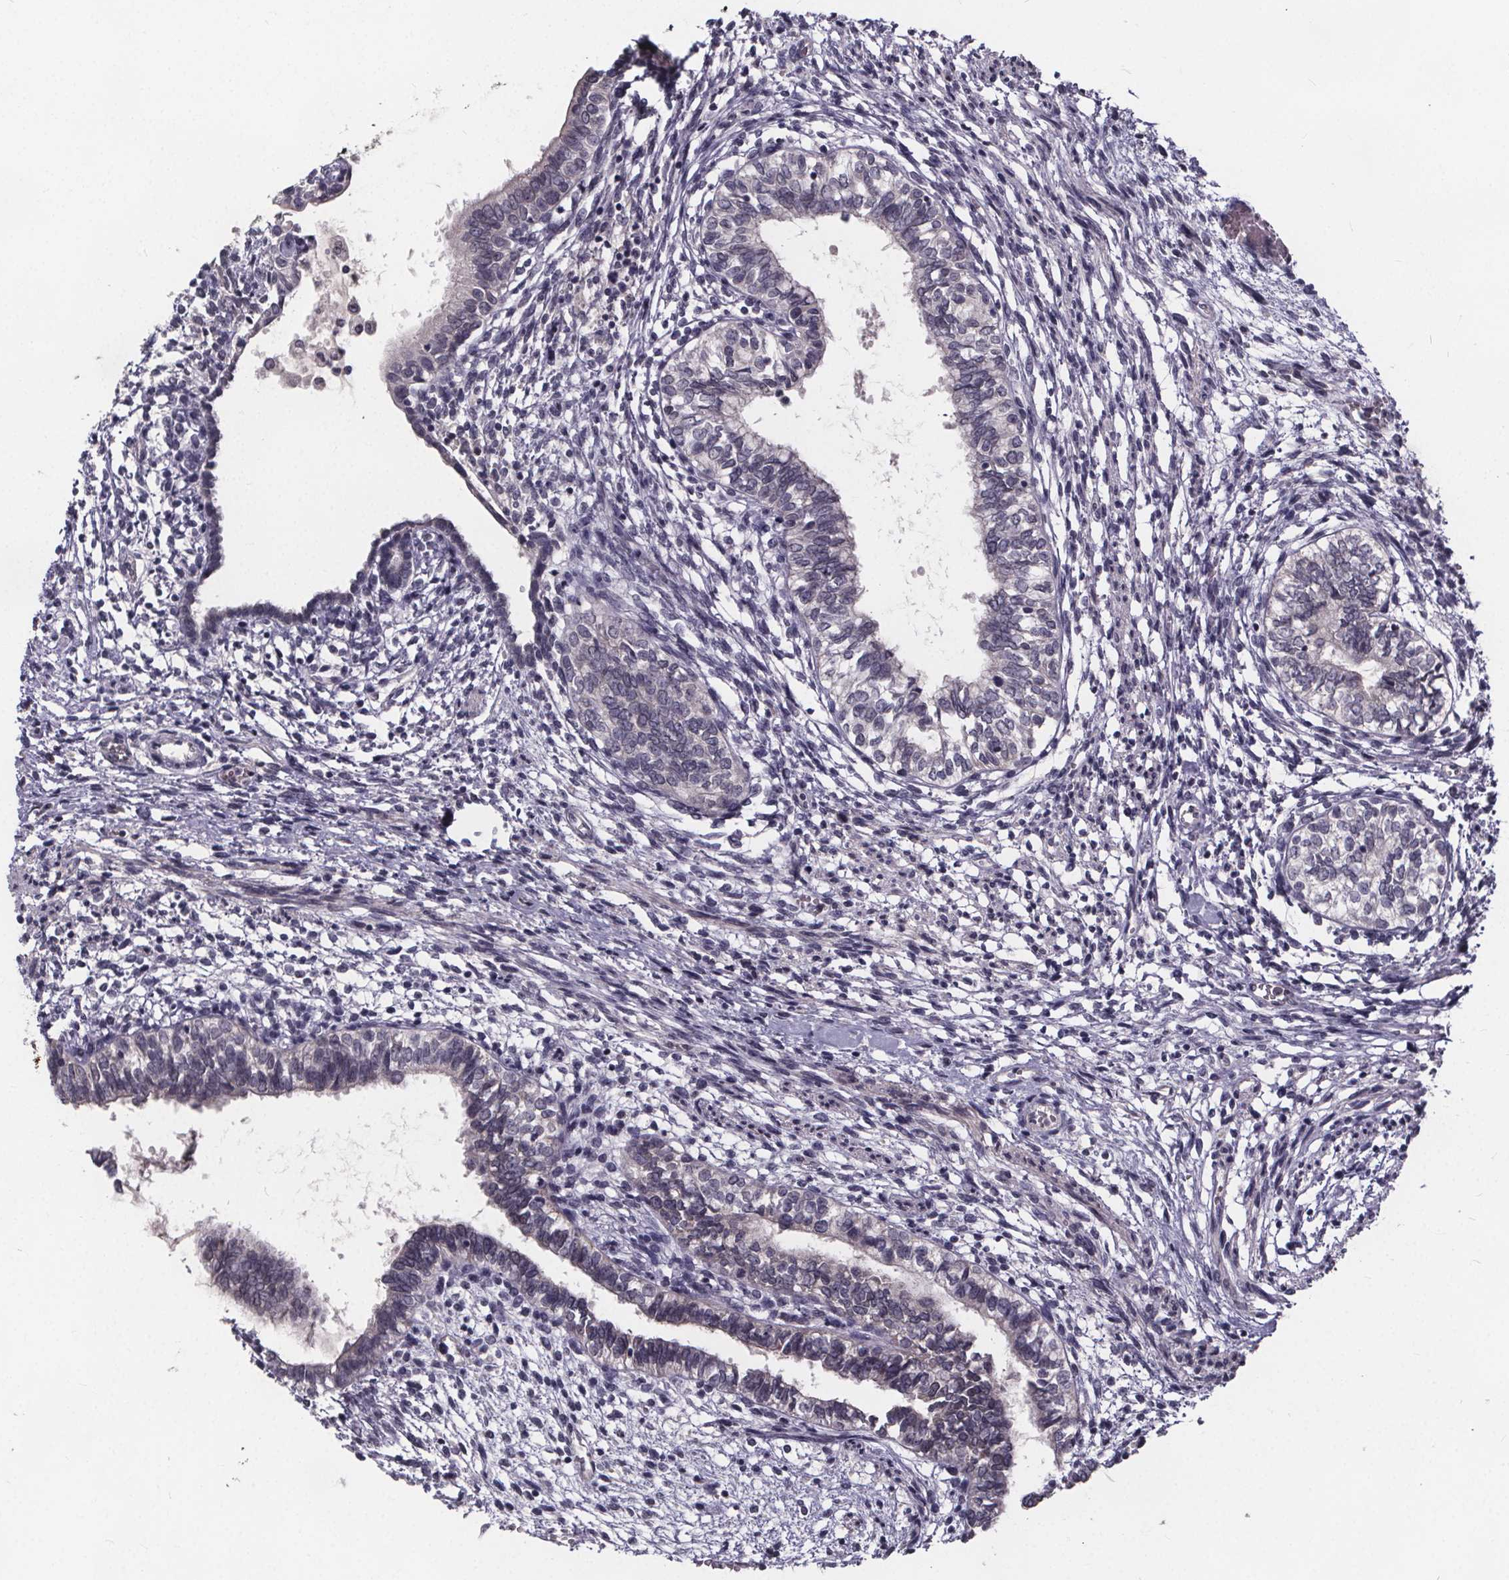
{"staining": {"intensity": "negative", "quantity": "none", "location": "none"}, "tissue": "testis cancer", "cell_type": "Tumor cells", "image_type": "cancer", "snomed": [{"axis": "morphology", "description": "Carcinoma, Embryonal, NOS"}, {"axis": "topography", "description": "Testis"}], "caption": "DAB (3,3'-diaminobenzidine) immunohistochemical staining of testis embryonal carcinoma shows no significant expression in tumor cells.", "gene": "FAM181B", "patient": {"sex": "male", "age": 37}}